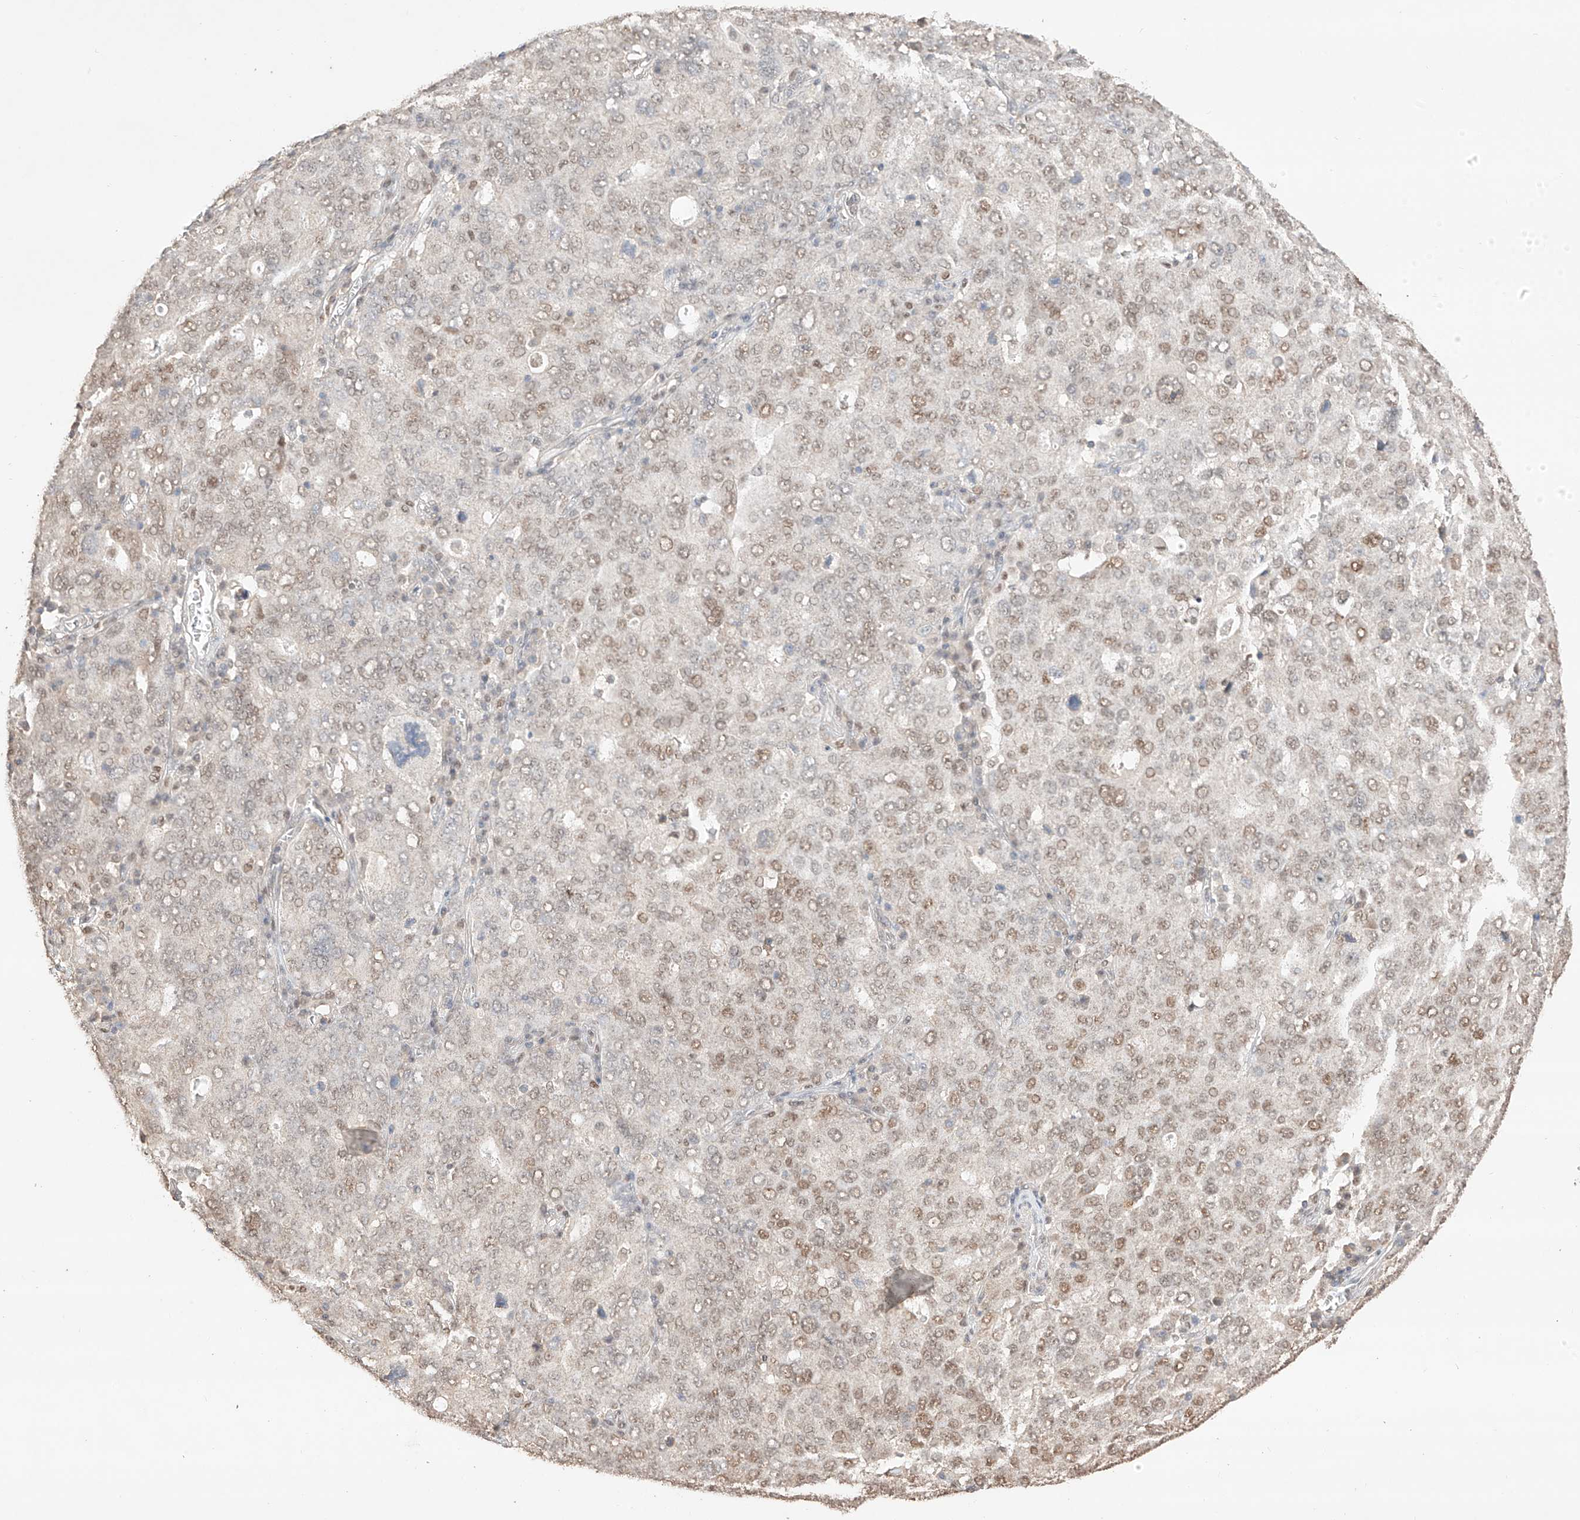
{"staining": {"intensity": "weak", "quantity": ">75%", "location": "nuclear"}, "tissue": "ovarian cancer", "cell_type": "Tumor cells", "image_type": "cancer", "snomed": [{"axis": "morphology", "description": "Carcinoma, endometroid"}, {"axis": "topography", "description": "Ovary"}], "caption": "Protein staining displays weak nuclear positivity in about >75% of tumor cells in ovarian cancer (endometroid carcinoma). Ihc stains the protein of interest in brown and the nuclei are stained blue.", "gene": "APIP", "patient": {"sex": "female", "age": 62}}